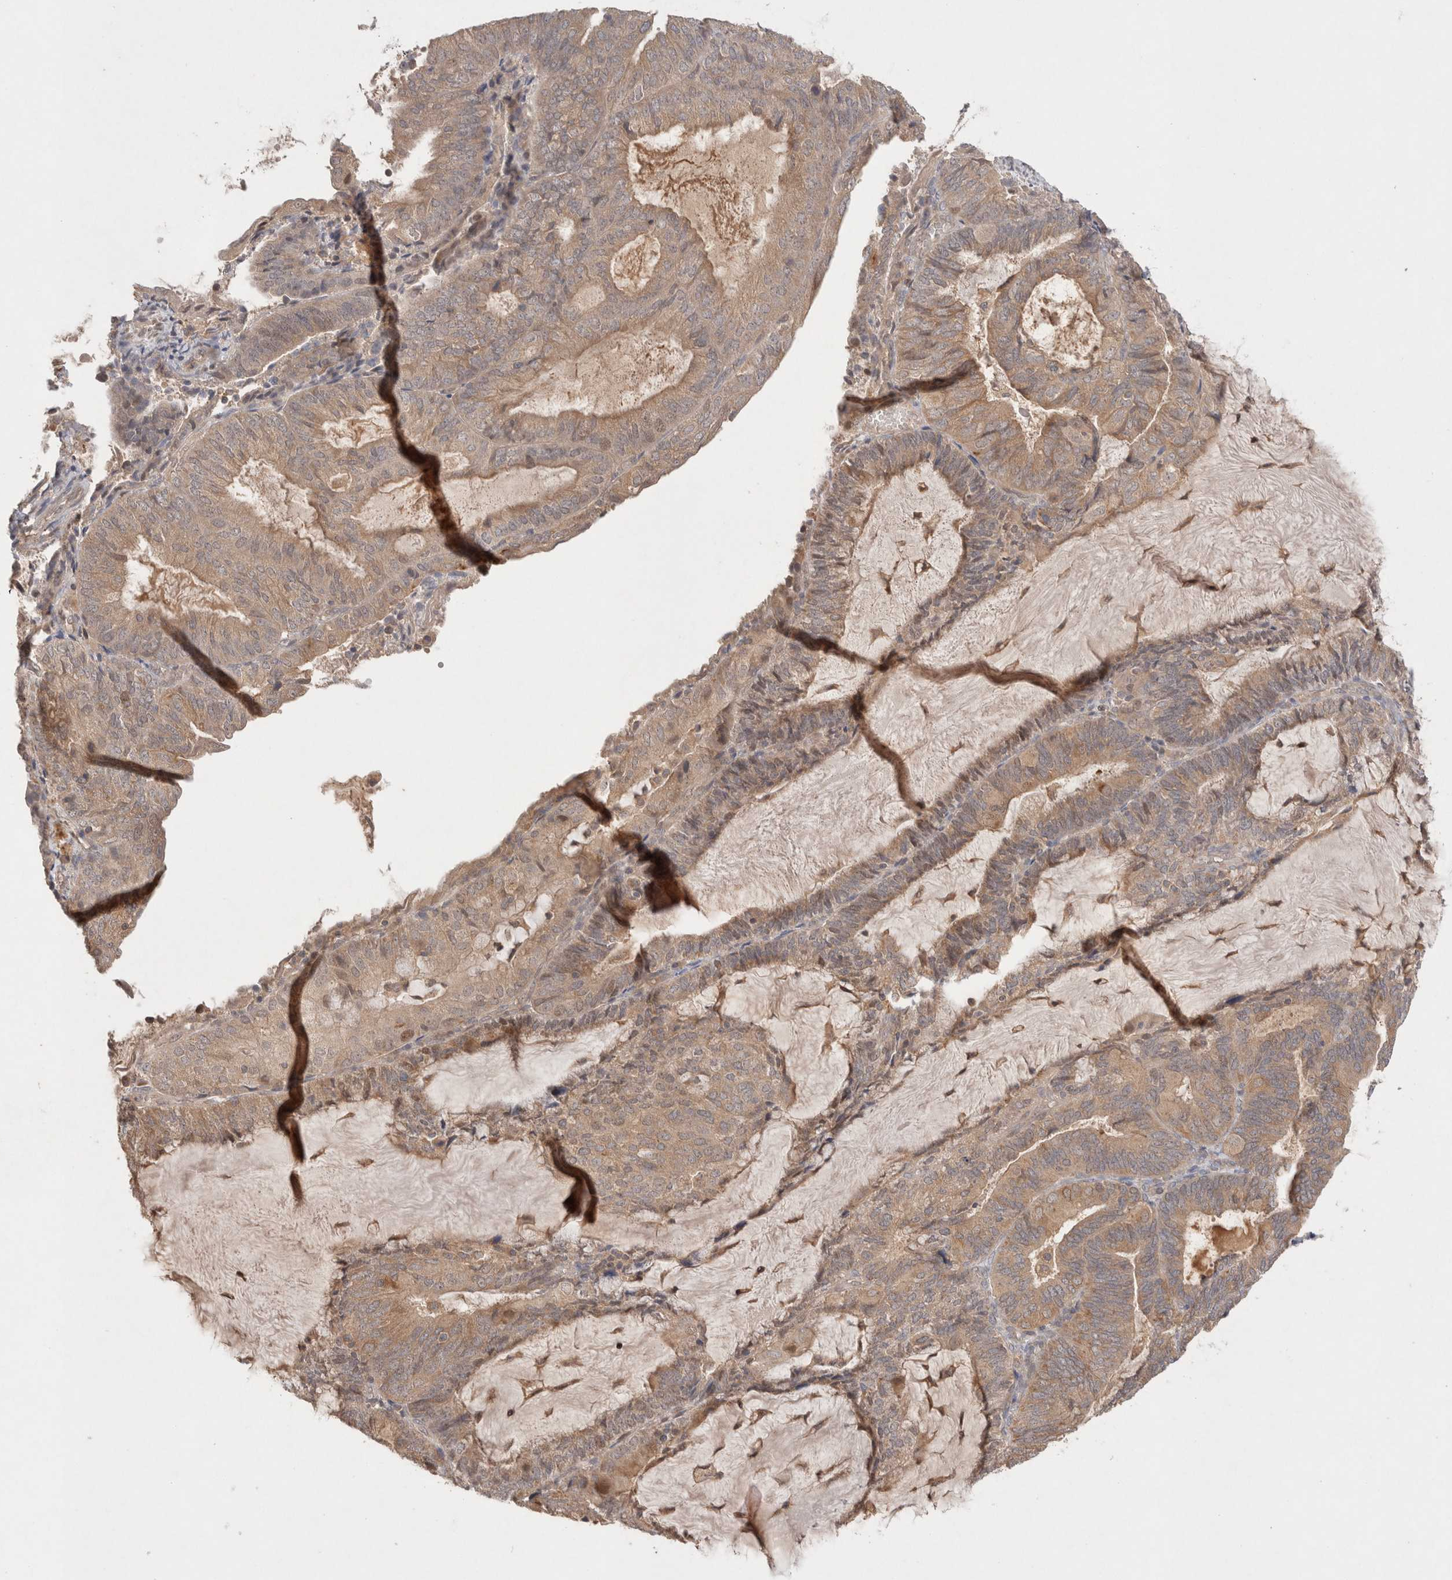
{"staining": {"intensity": "moderate", "quantity": ">75%", "location": "cytoplasmic/membranous"}, "tissue": "endometrial cancer", "cell_type": "Tumor cells", "image_type": "cancer", "snomed": [{"axis": "morphology", "description": "Adenocarcinoma, NOS"}, {"axis": "topography", "description": "Endometrium"}], "caption": "This histopathology image demonstrates endometrial cancer stained with IHC to label a protein in brown. The cytoplasmic/membranous of tumor cells show moderate positivity for the protein. Nuclei are counter-stained blue.", "gene": "KLHL20", "patient": {"sex": "female", "age": 81}}